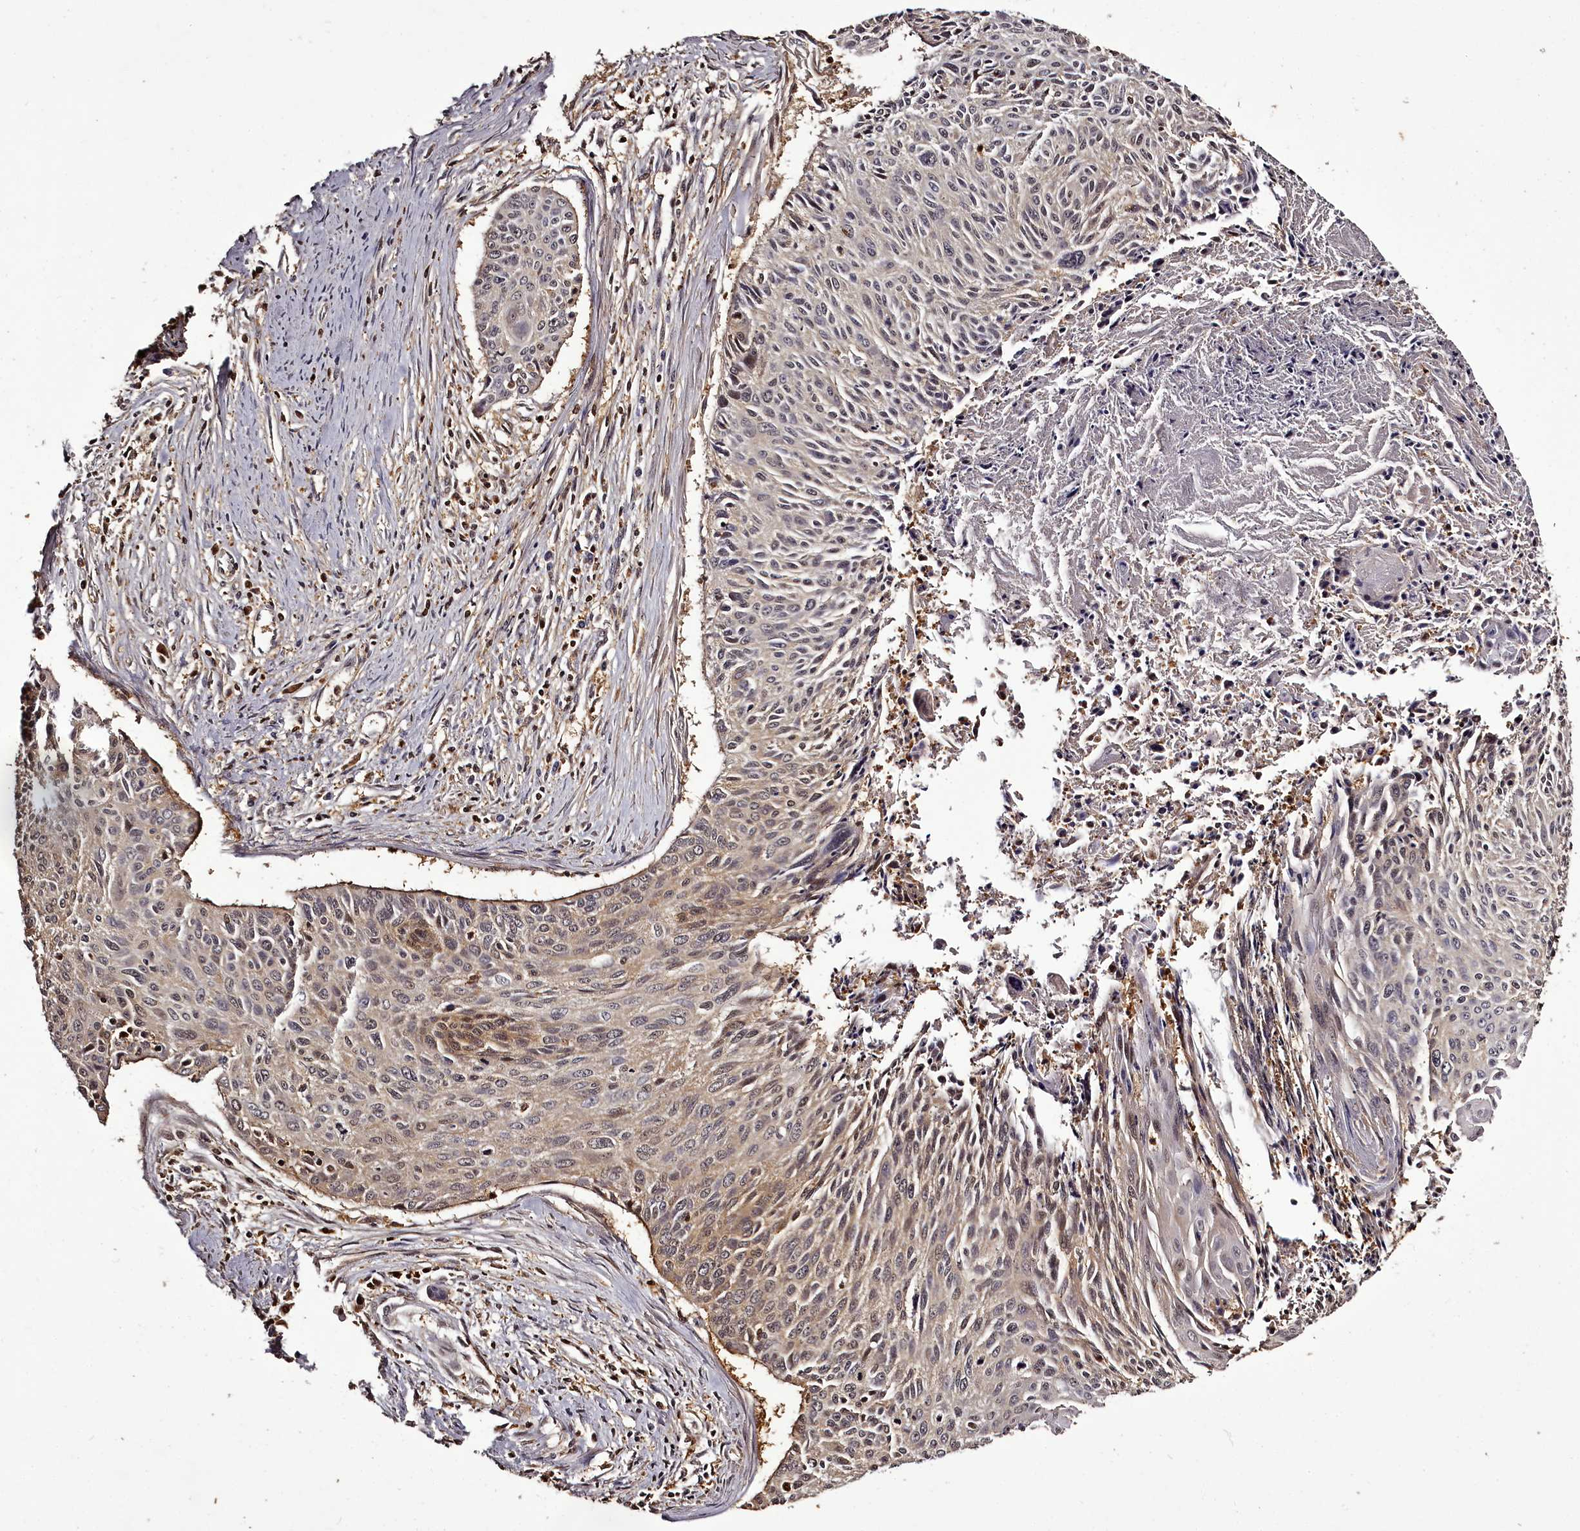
{"staining": {"intensity": "weak", "quantity": "25%-75%", "location": "cytoplasmic/membranous,nuclear"}, "tissue": "cervical cancer", "cell_type": "Tumor cells", "image_type": "cancer", "snomed": [{"axis": "morphology", "description": "Squamous cell carcinoma, NOS"}, {"axis": "topography", "description": "Cervix"}], "caption": "Squamous cell carcinoma (cervical) stained with immunohistochemistry displays weak cytoplasmic/membranous and nuclear positivity in approximately 25%-75% of tumor cells.", "gene": "NPRL2", "patient": {"sex": "female", "age": 55}}